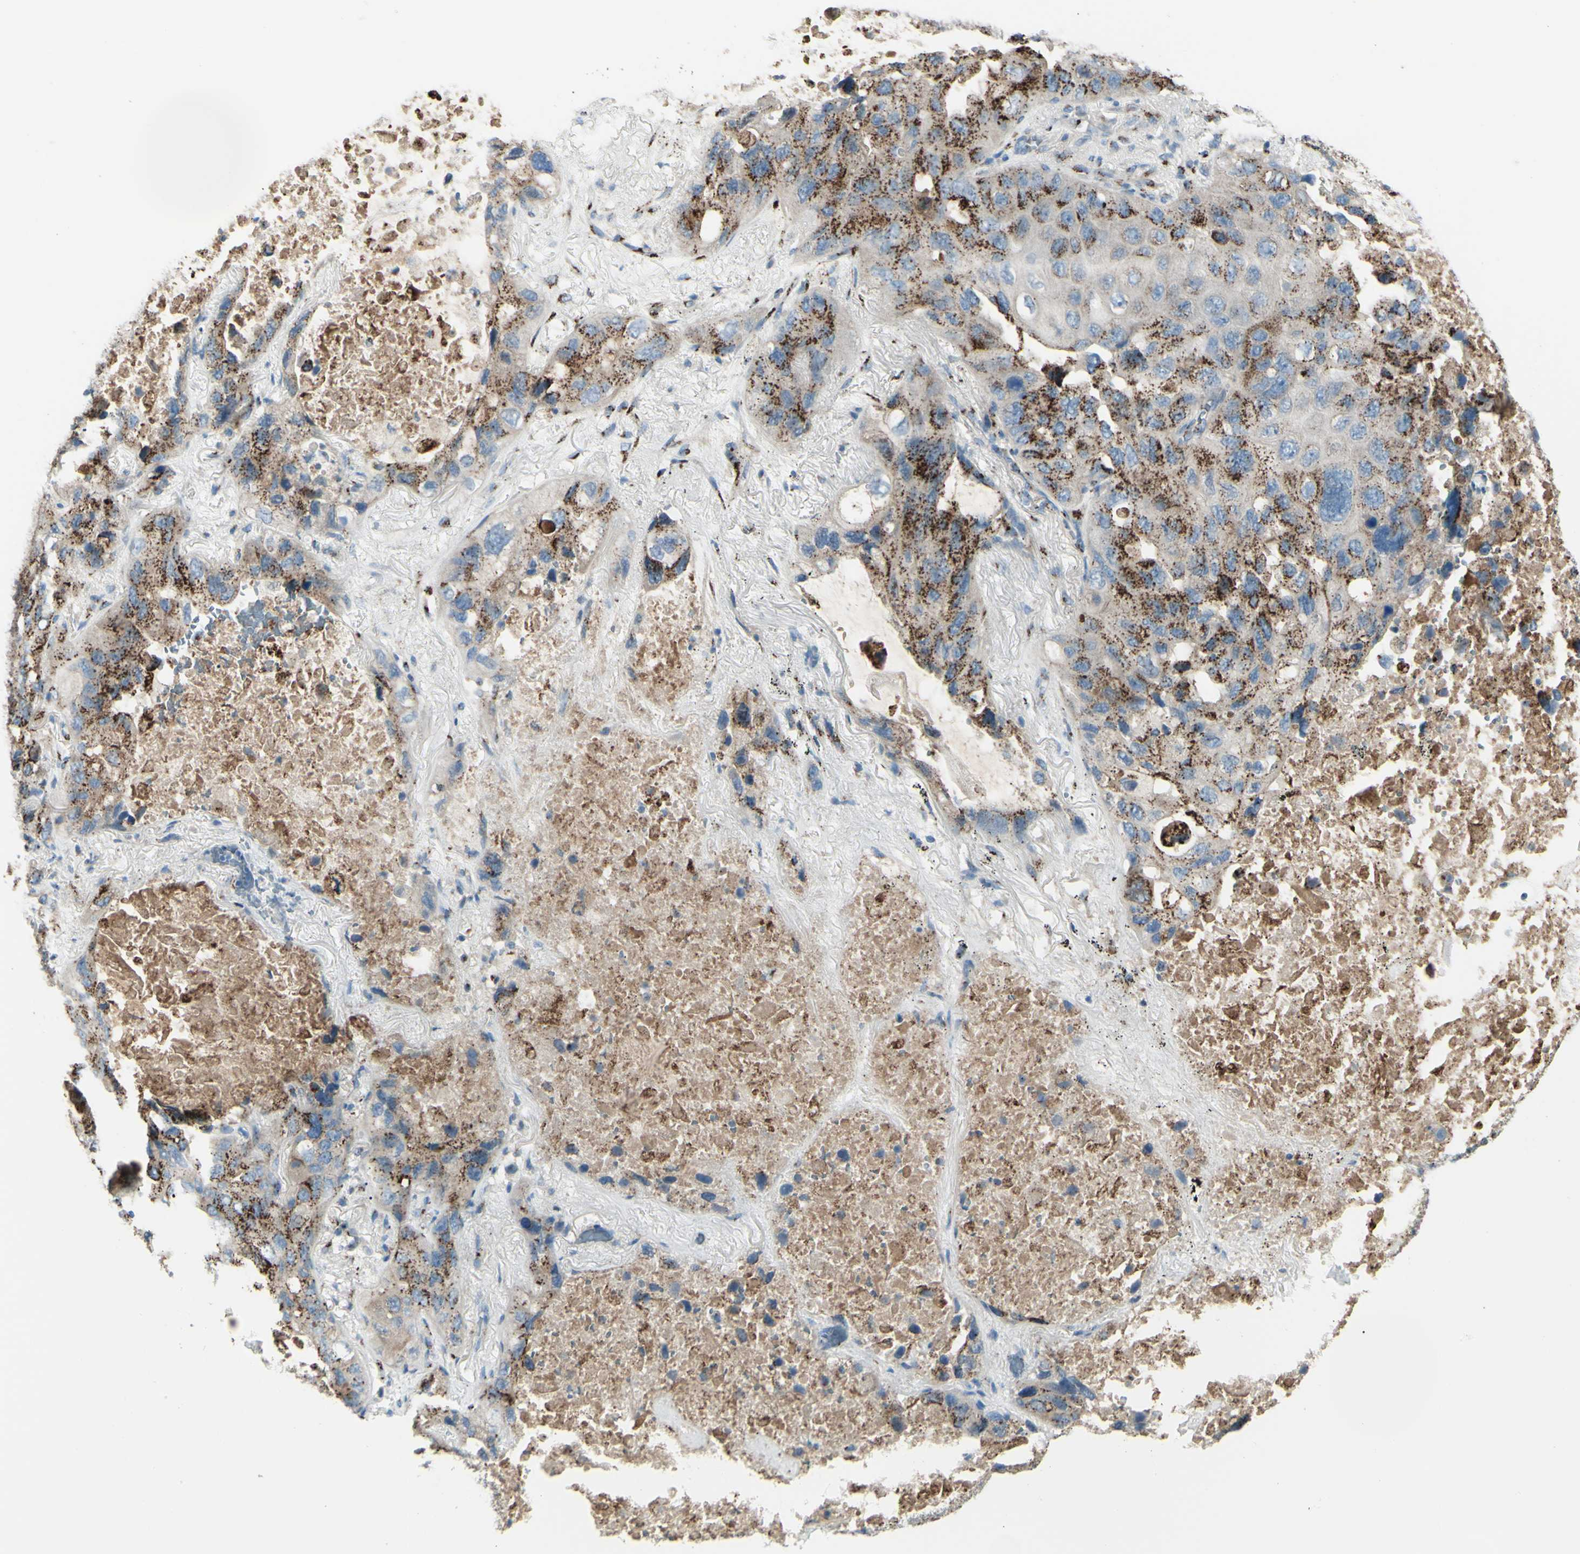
{"staining": {"intensity": "strong", "quantity": ">75%", "location": "cytoplasmic/membranous"}, "tissue": "lung cancer", "cell_type": "Tumor cells", "image_type": "cancer", "snomed": [{"axis": "morphology", "description": "Squamous cell carcinoma, NOS"}, {"axis": "topography", "description": "Lung"}], "caption": "Protein analysis of lung cancer tissue demonstrates strong cytoplasmic/membranous positivity in approximately >75% of tumor cells.", "gene": "B4GALT1", "patient": {"sex": "female", "age": 73}}